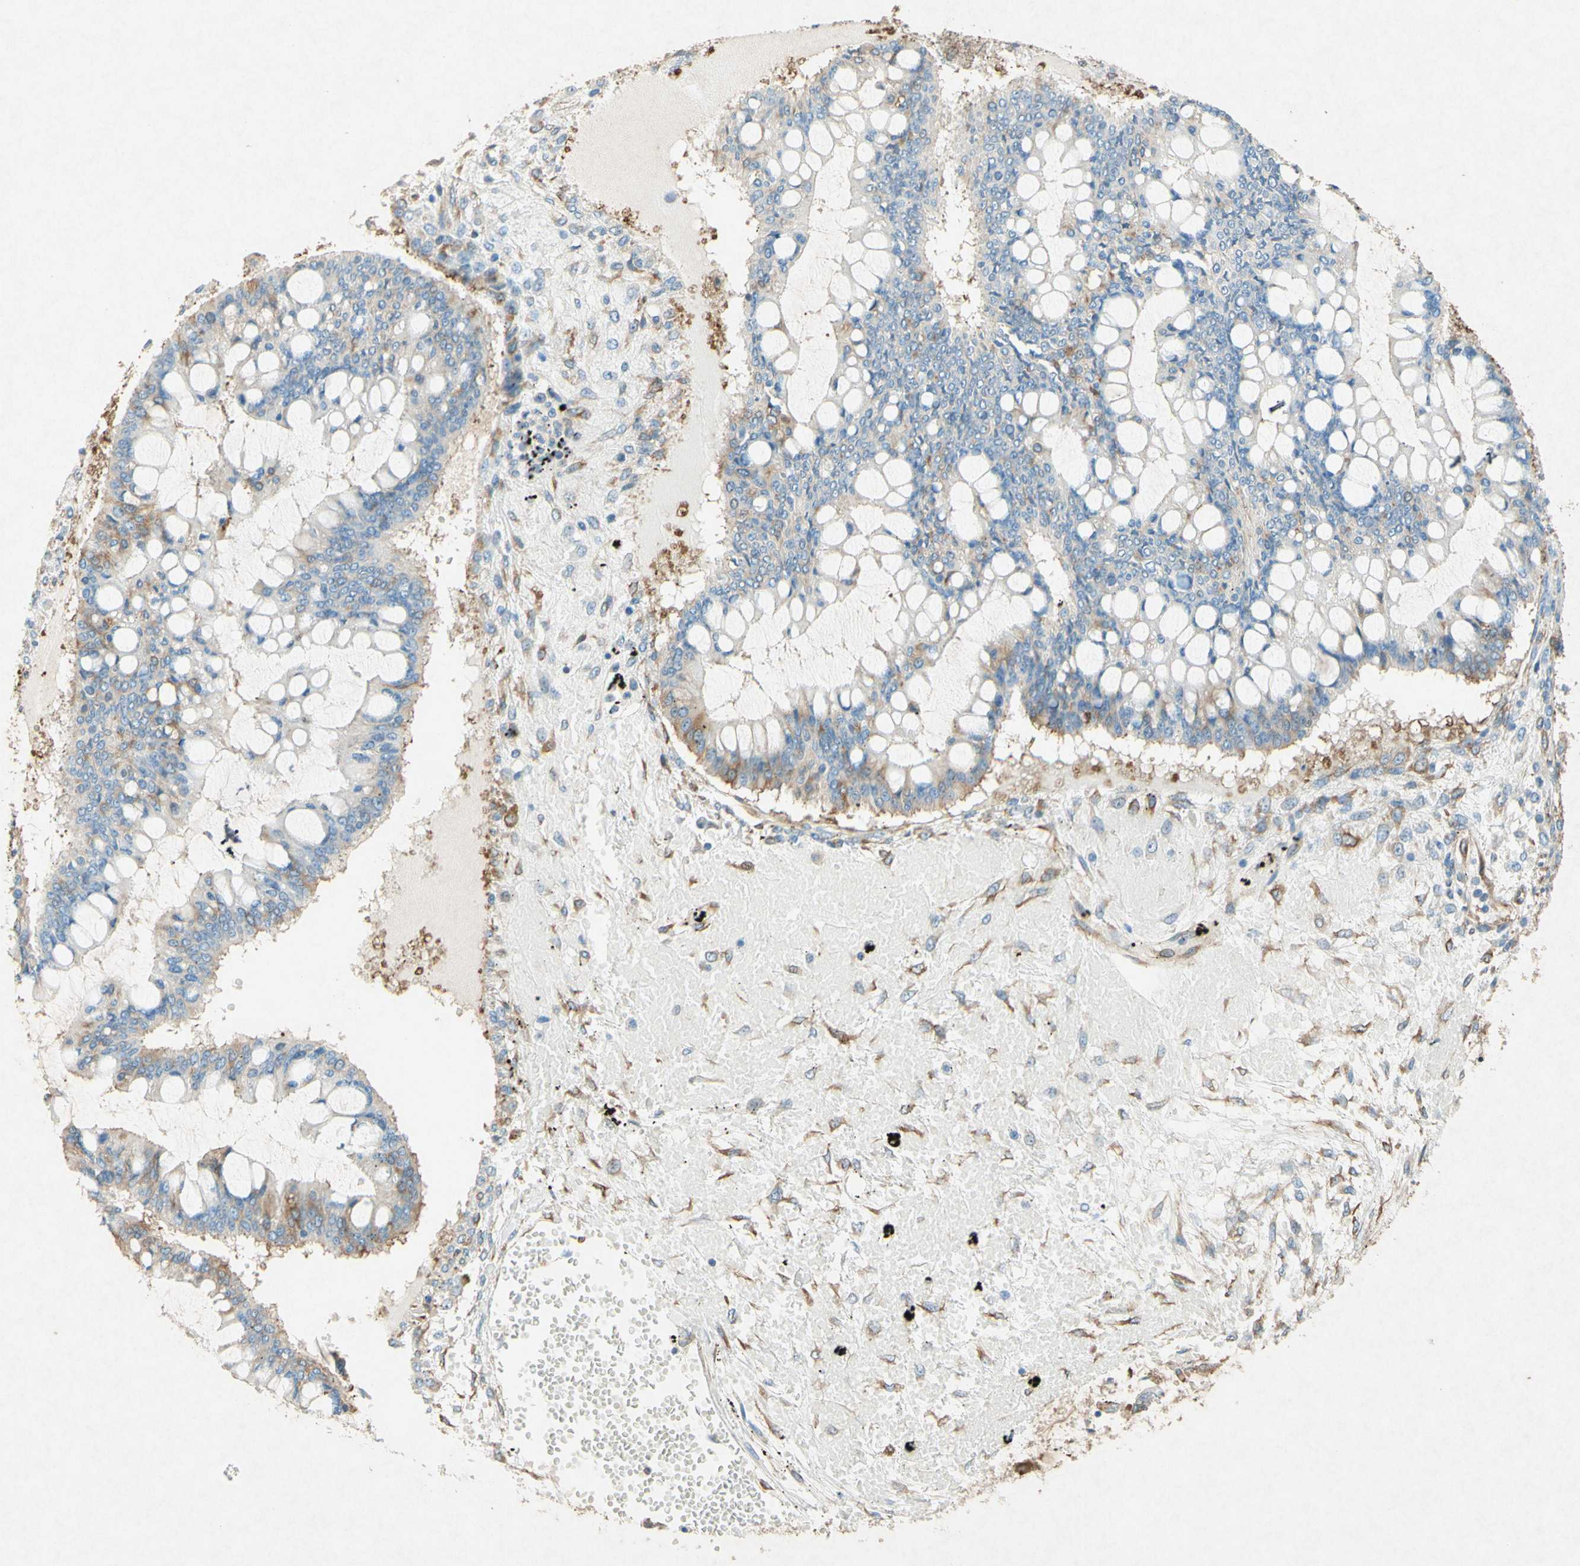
{"staining": {"intensity": "weak", "quantity": "<25%", "location": "cytoplasmic/membranous"}, "tissue": "ovarian cancer", "cell_type": "Tumor cells", "image_type": "cancer", "snomed": [{"axis": "morphology", "description": "Cystadenocarcinoma, mucinous, NOS"}, {"axis": "topography", "description": "Ovary"}], "caption": "Protein analysis of ovarian mucinous cystadenocarcinoma reveals no significant positivity in tumor cells.", "gene": "PABPC1", "patient": {"sex": "female", "age": 73}}